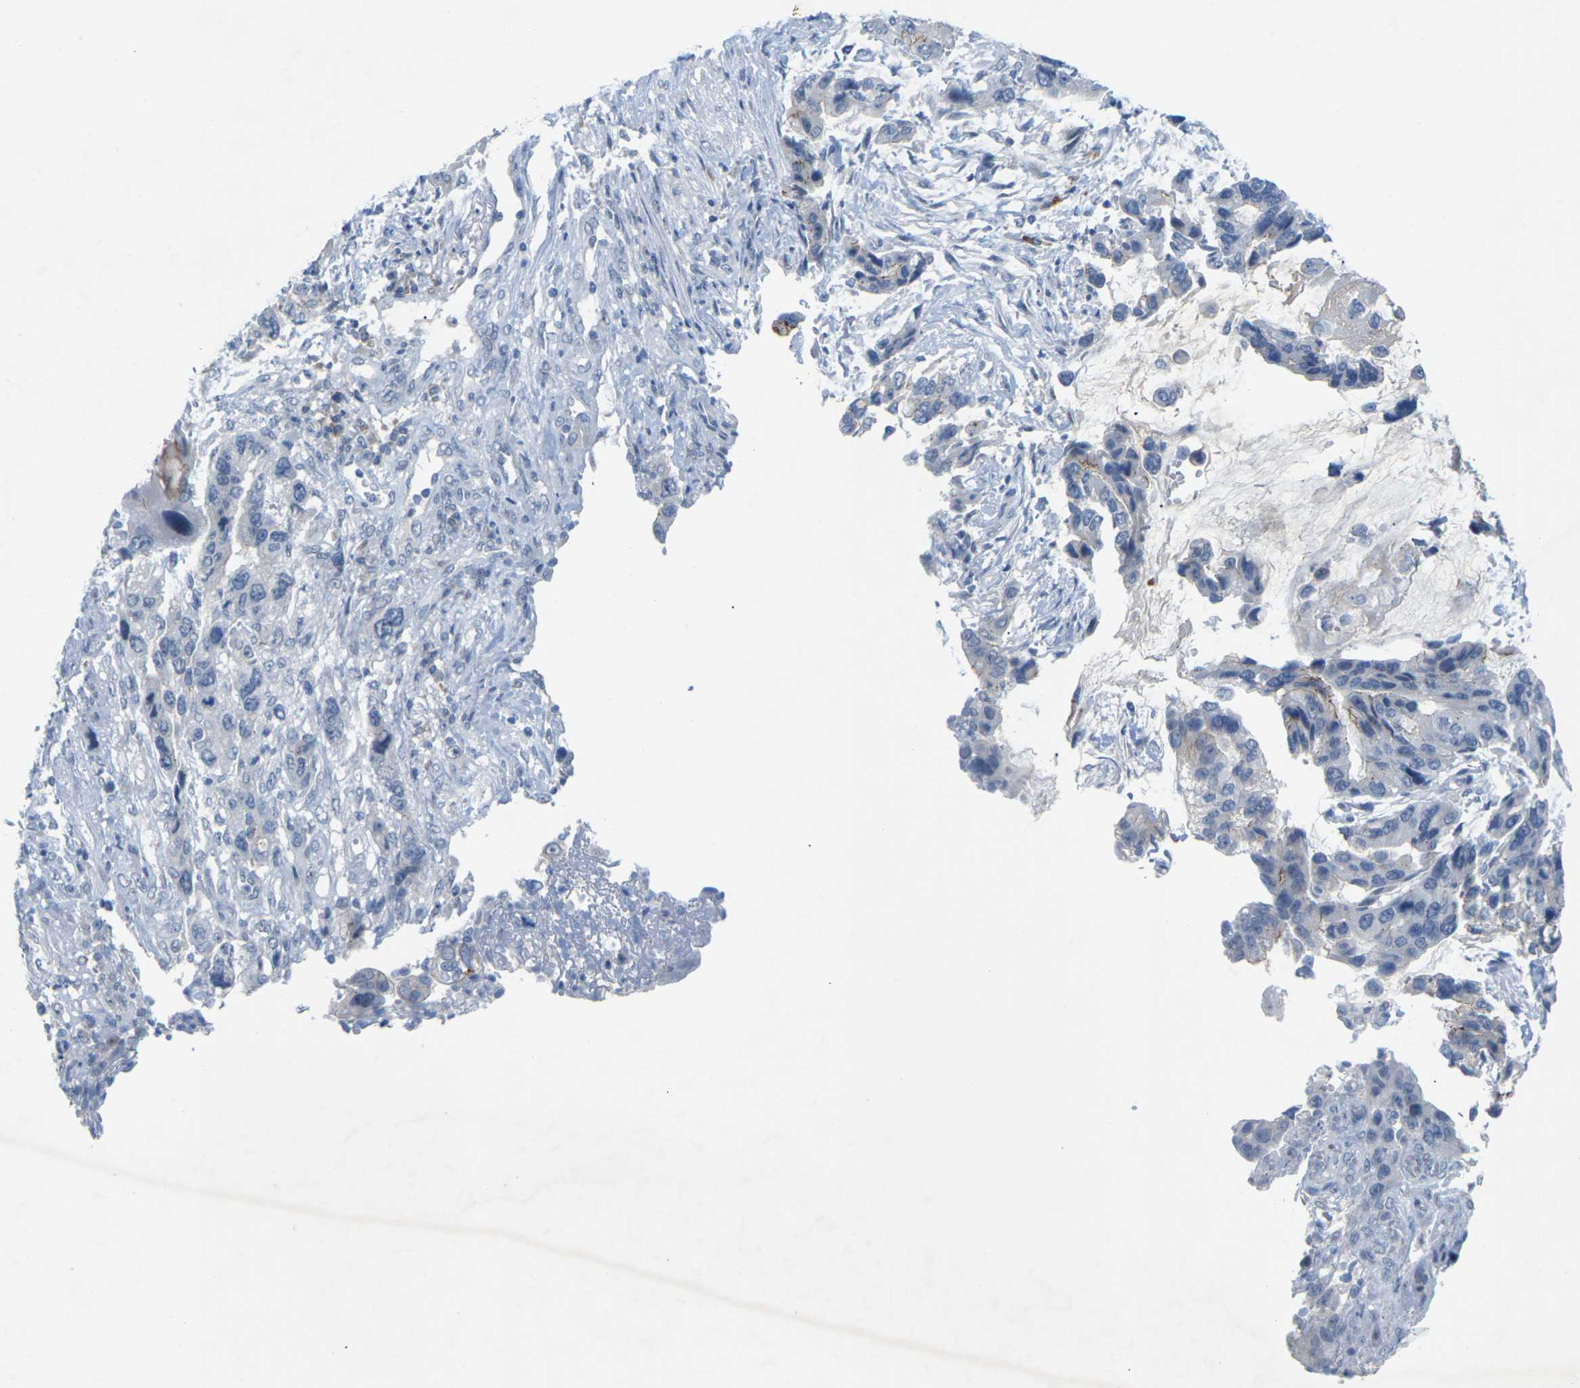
{"staining": {"intensity": "negative", "quantity": "none", "location": "none"}, "tissue": "stomach cancer", "cell_type": "Tumor cells", "image_type": "cancer", "snomed": [{"axis": "morphology", "description": "Adenocarcinoma, NOS"}, {"axis": "topography", "description": "Stomach, lower"}], "caption": "This image is of stomach adenocarcinoma stained with immunohistochemistry to label a protein in brown with the nuclei are counter-stained blue. There is no positivity in tumor cells.", "gene": "CLDN3", "patient": {"sex": "female", "age": 93}}